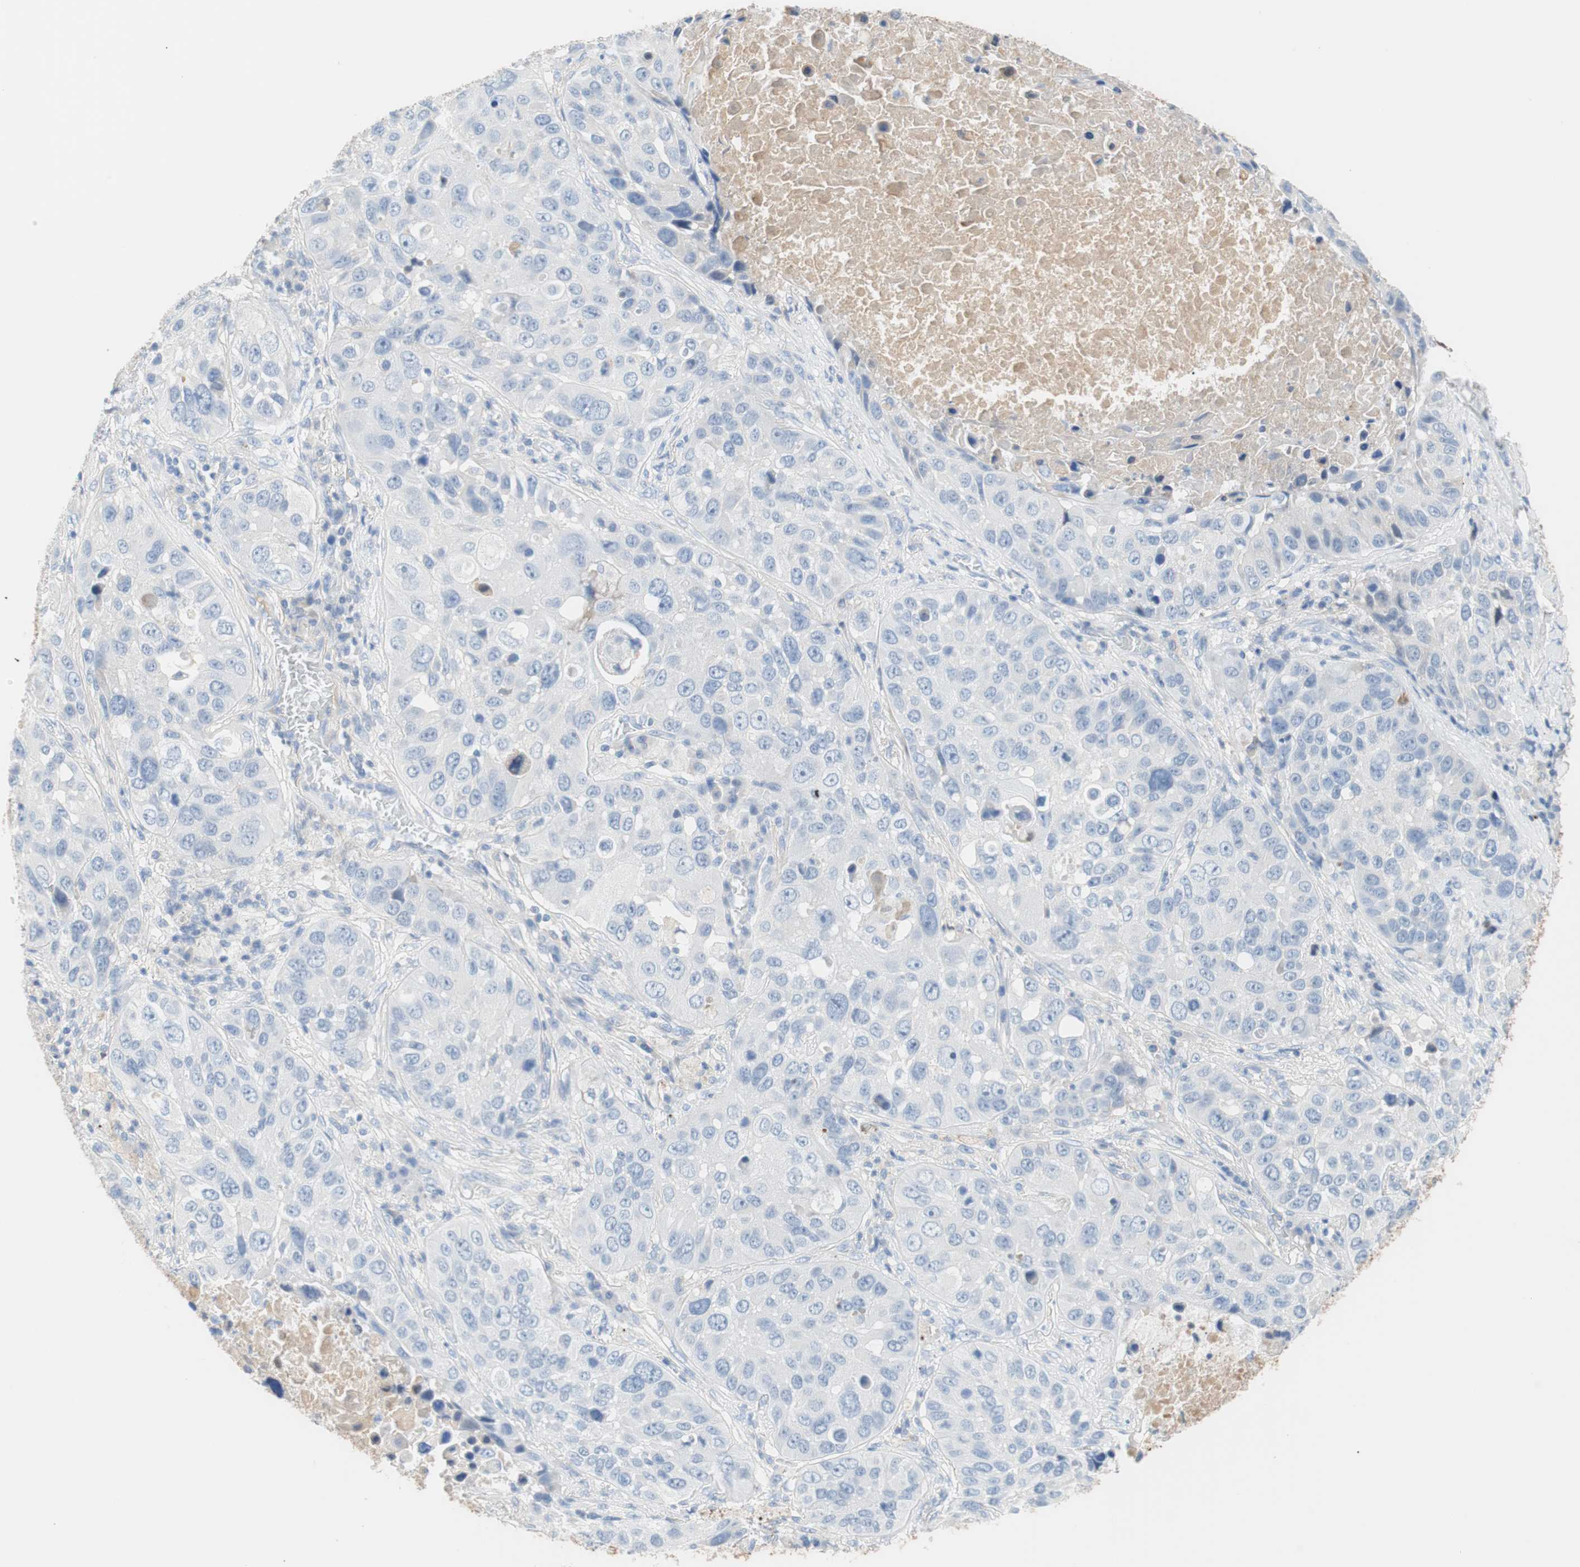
{"staining": {"intensity": "negative", "quantity": "none", "location": "none"}, "tissue": "lung cancer", "cell_type": "Tumor cells", "image_type": "cancer", "snomed": [{"axis": "morphology", "description": "Squamous cell carcinoma, NOS"}, {"axis": "topography", "description": "Lung"}], "caption": "Squamous cell carcinoma (lung) was stained to show a protein in brown. There is no significant expression in tumor cells.", "gene": "RBP4", "patient": {"sex": "male", "age": 57}}